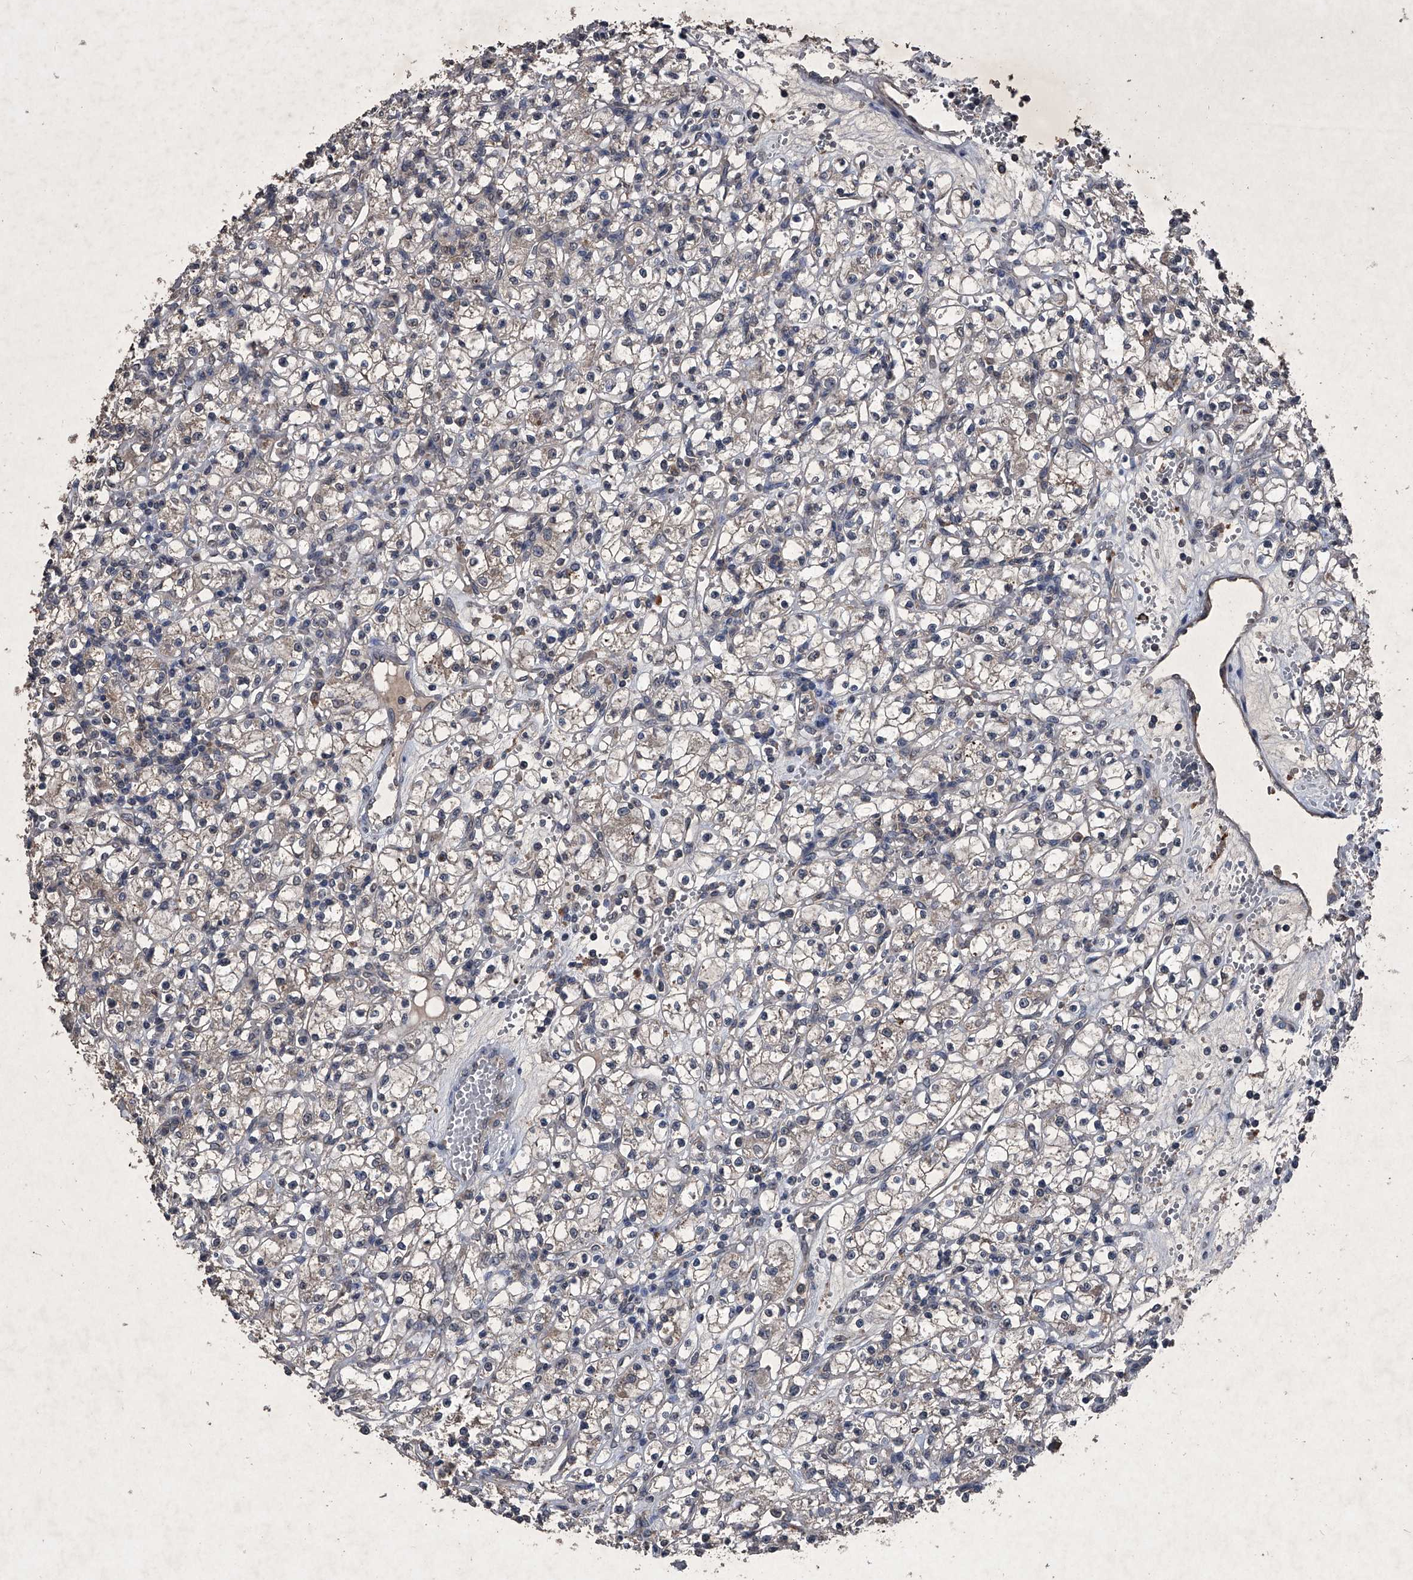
{"staining": {"intensity": "negative", "quantity": "none", "location": "none"}, "tissue": "renal cancer", "cell_type": "Tumor cells", "image_type": "cancer", "snomed": [{"axis": "morphology", "description": "Adenocarcinoma, NOS"}, {"axis": "topography", "description": "Kidney"}], "caption": "Immunohistochemical staining of renal cancer (adenocarcinoma) reveals no significant positivity in tumor cells.", "gene": "MAPKAP1", "patient": {"sex": "female", "age": 59}}